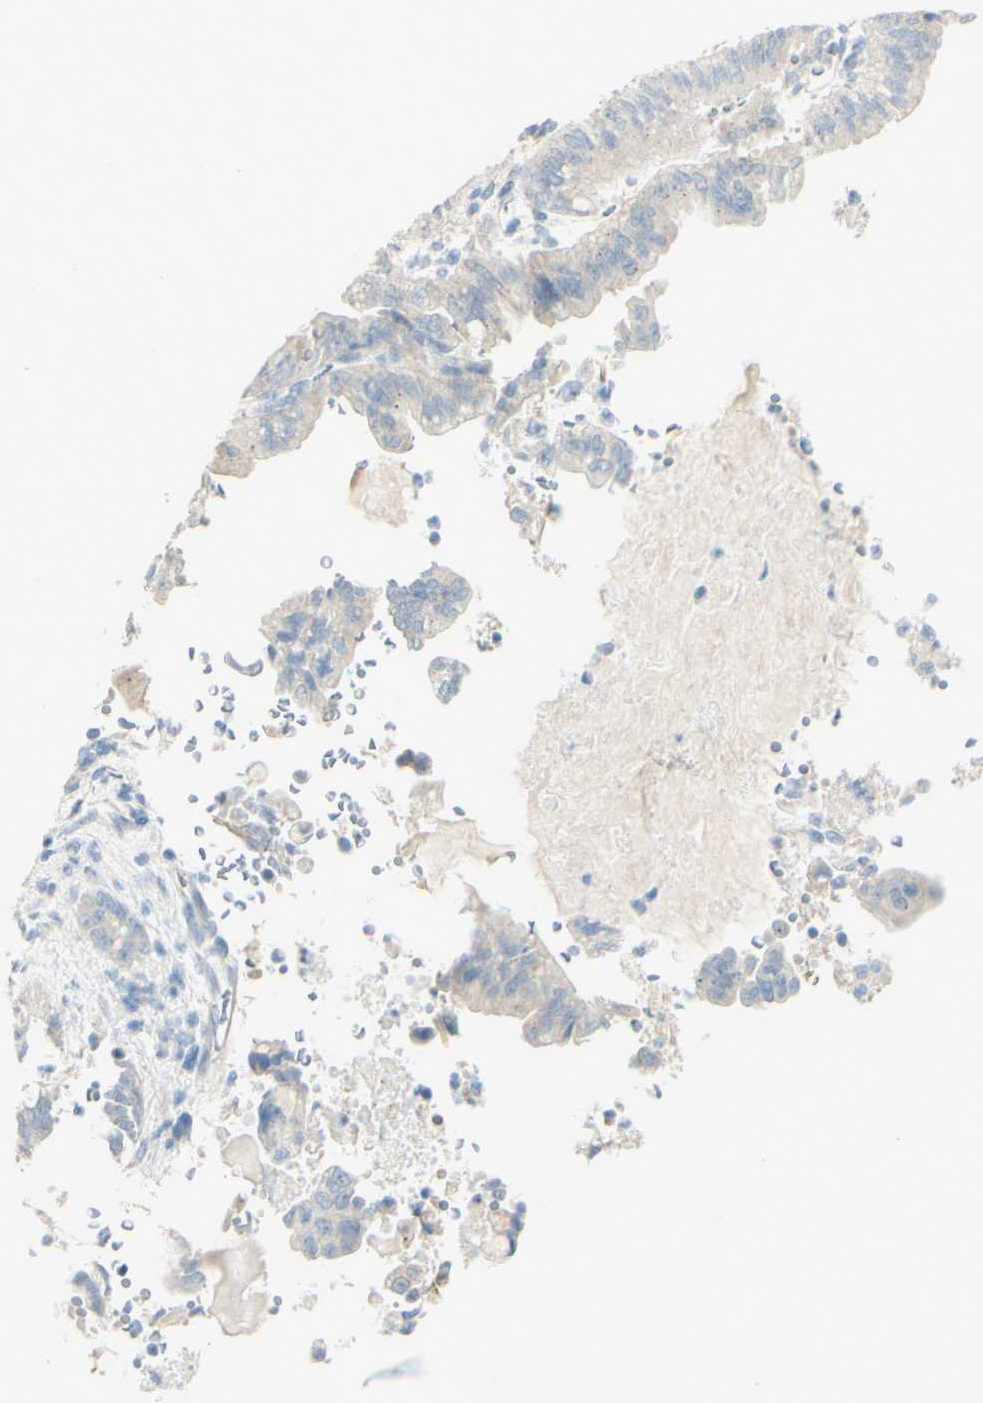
{"staining": {"intensity": "negative", "quantity": "none", "location": "none"}, "tissue": "pancreatic cancer", "cell_type": "Tumor cells", "image_type": "cancer", "snomed": [{"axis": "morphology", "description": "Adenocarcinoma, NOS"}, {"axis": "topography", "description": "Pancreas"}], "caption": "Tumor cells show no significant staining in adenocarcinoma (pancreatic). (DAB IHC with hematoxylin counter stain).", "gene": "ART3", "patient": {"sex": "male", "age": 70}}